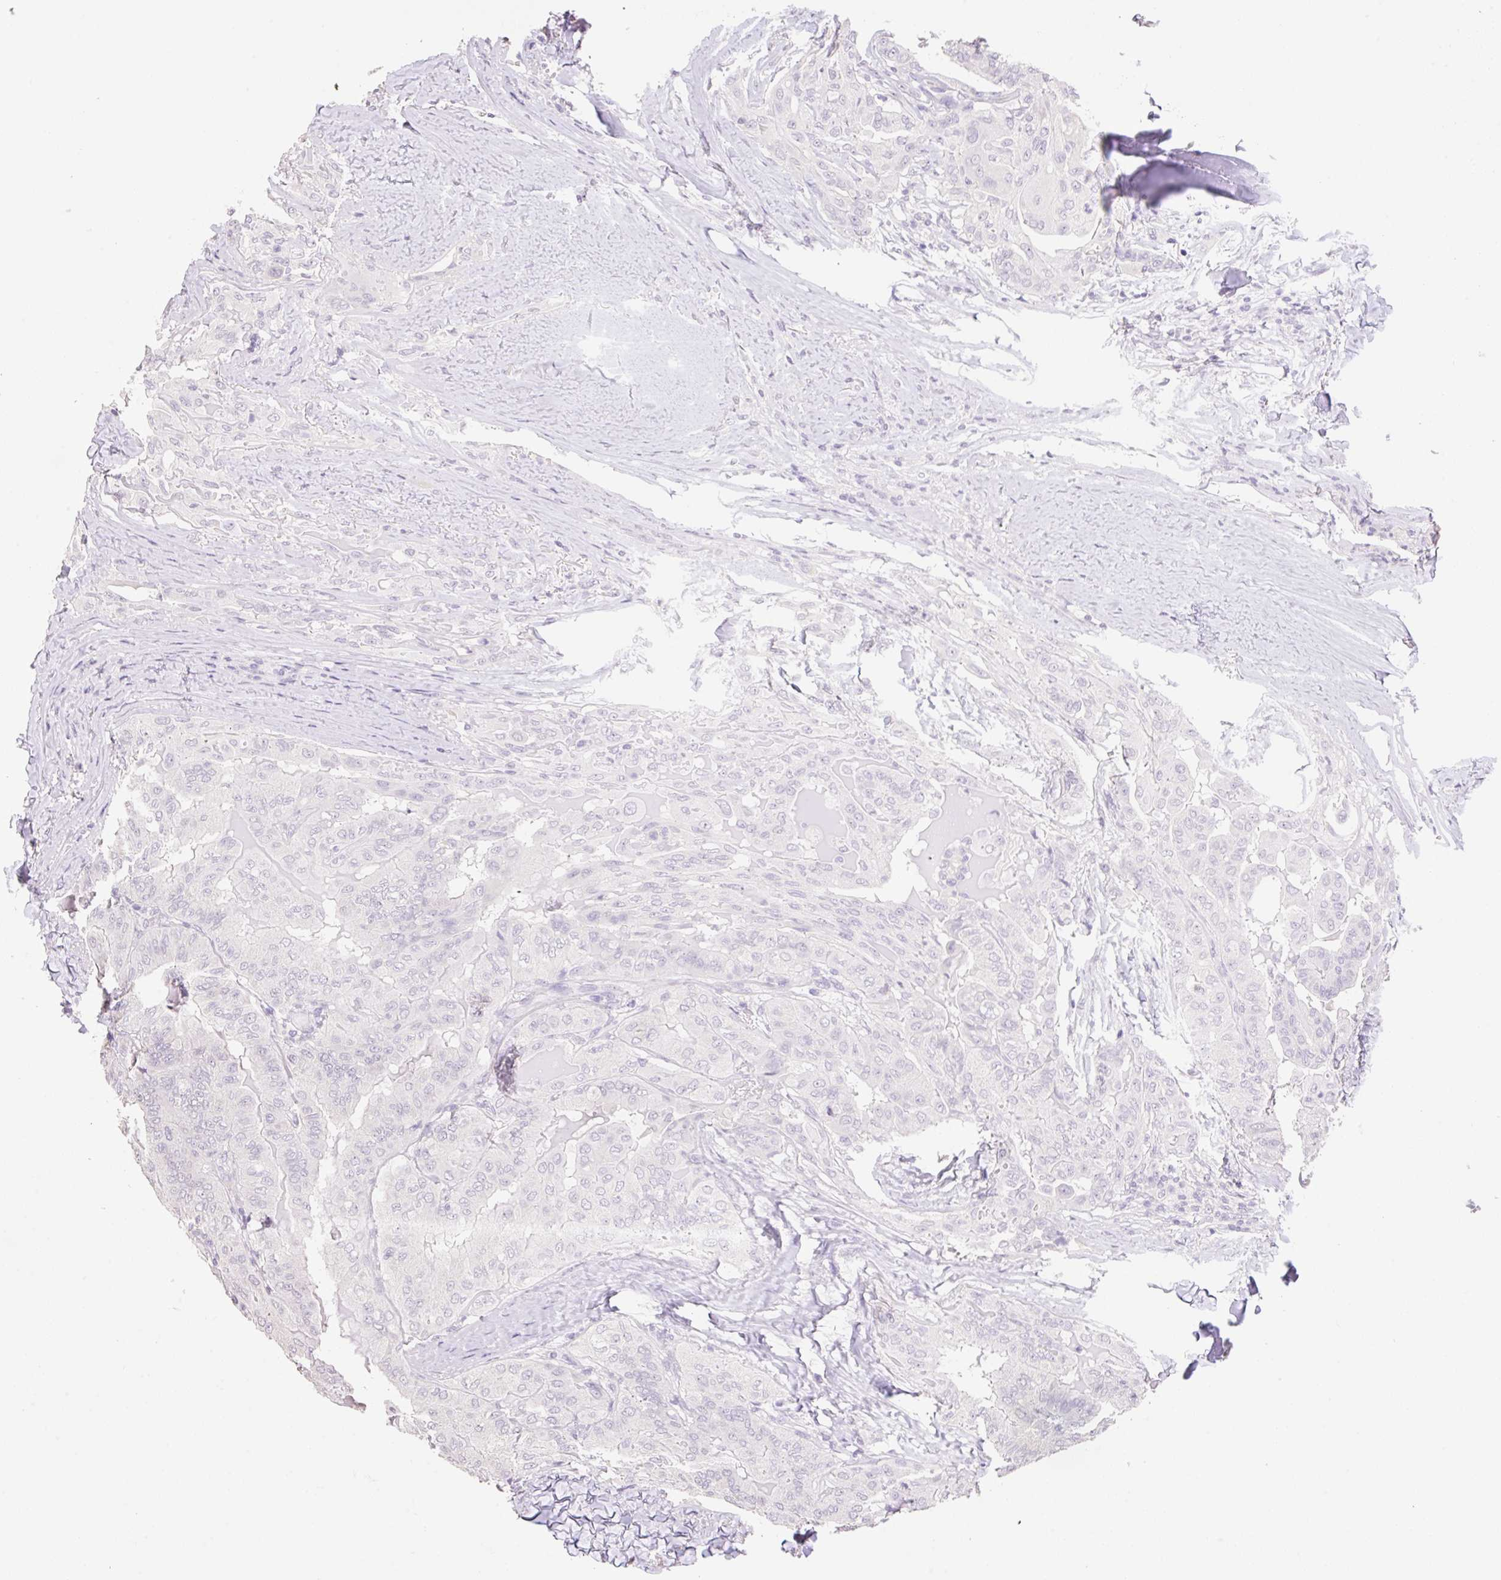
{"staining": {"intensity": "negative", "quantity": "none", "location": "none"}, "tissue": "thyroid cancer", "cell_type": "Tumor cells", "image_type": "cancer", "snomed": [{"axis": "morphology", "description": "Papillary adenocarcinoma, NOS"}, {"axis": "topography", "description": "Thyroid gland"}], "caption": "This is an immunohistochemistry (IHC) micrograph of human thyroid cancer (papillary adenocarcinoma). There is no staining in tumor cells.", "gene": "HCRTR2", "patient": {"sex": "female", "age": 68}}